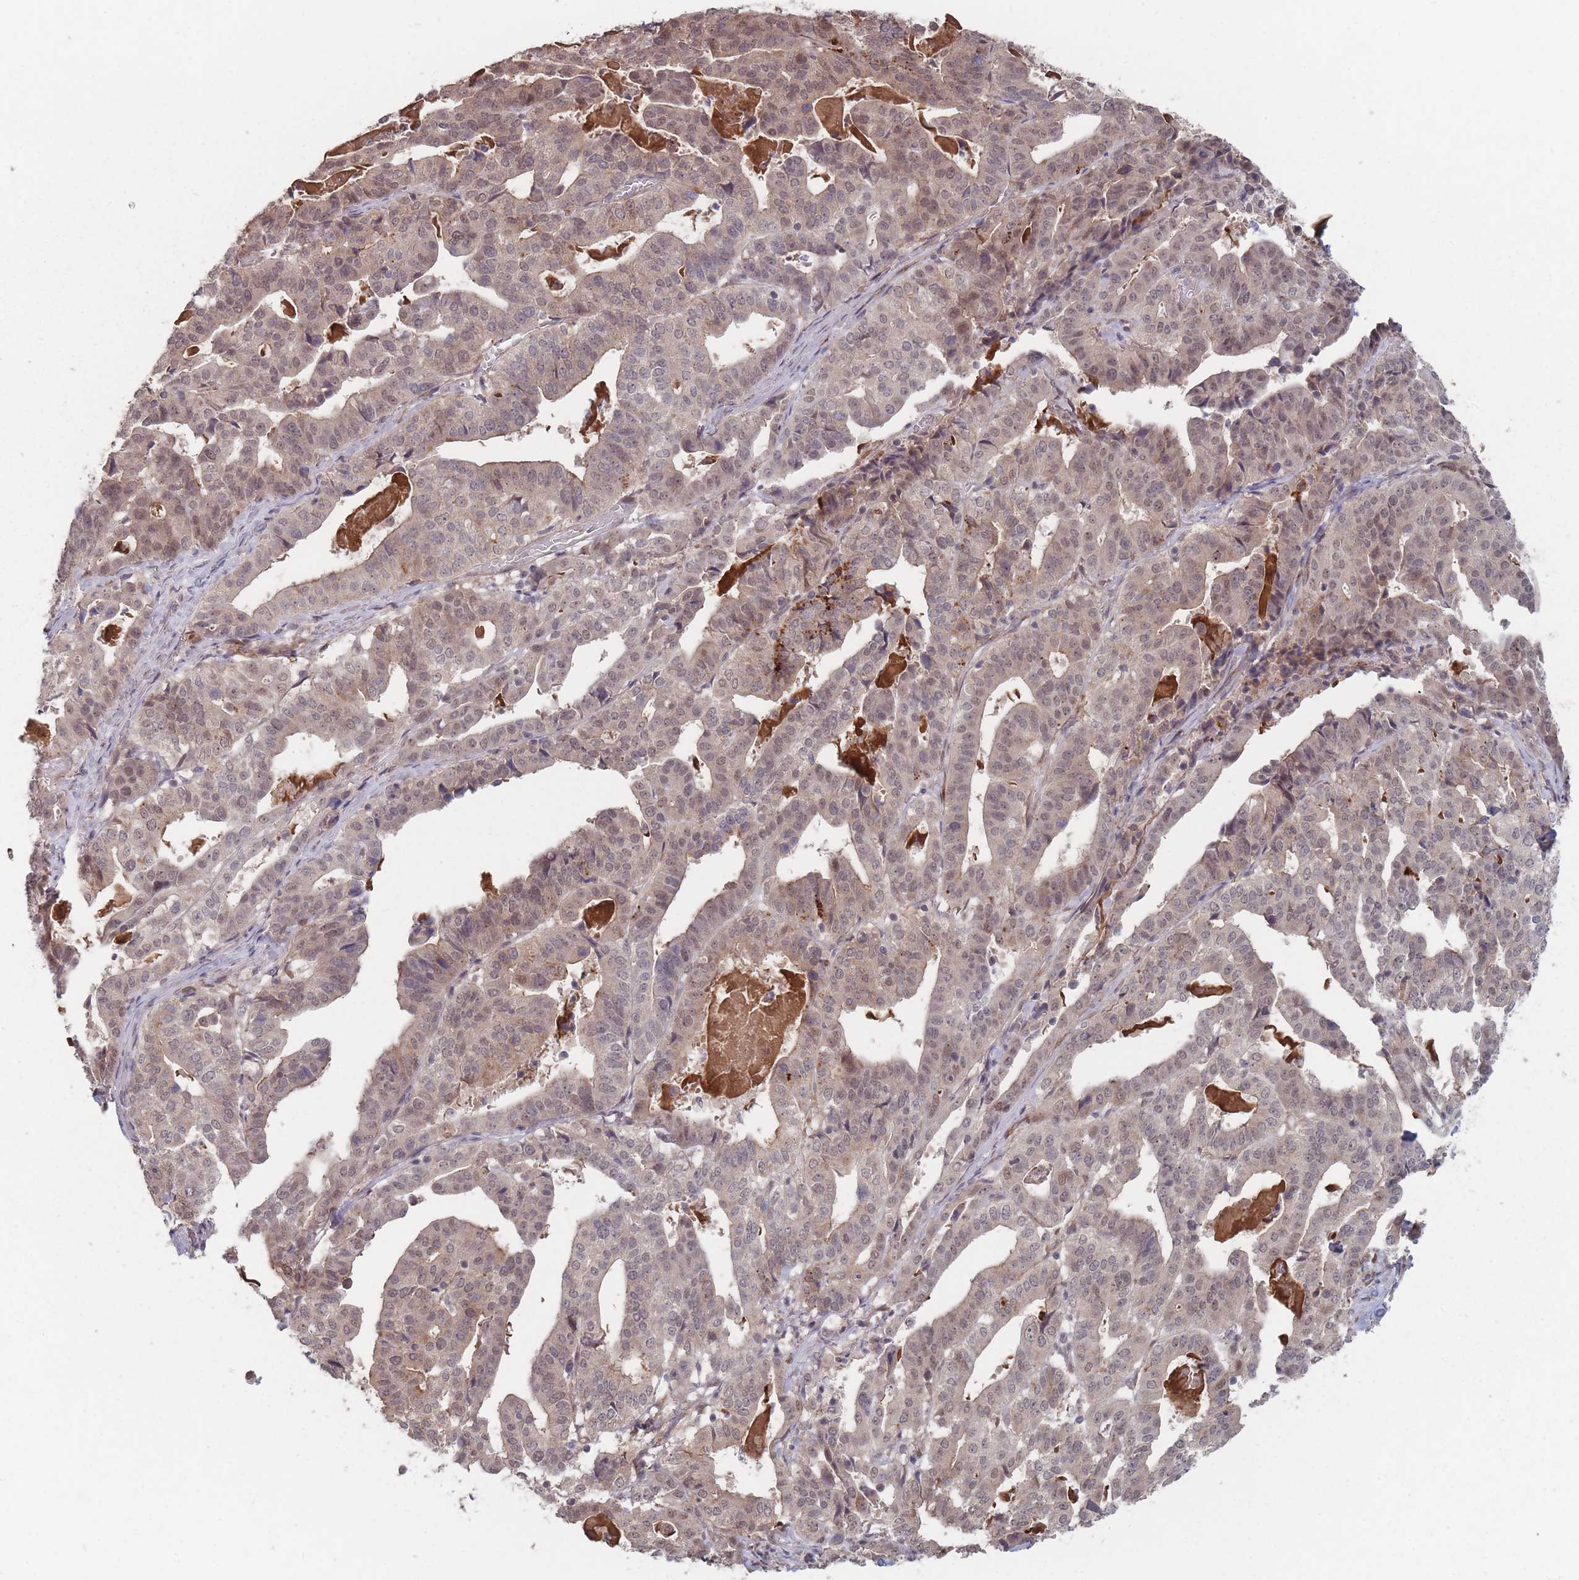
{"staining": {"intensity": "moderate", "quantity": "25%-75%", "location": "nuclear"}, "tissue": "stomach cancer", "cell_type": "Tumor cells", "image_type": "cancer", "snomed": [{"axis": "morphology", "description": "Adenocarcinoma, NOS"}, {"axis": "topography", "description": "Stomach"}], "caption": "Immunohistochemistry (DAB) staining of human adenocarcinoma (stomach) demonstrates moderate nuclear protein expression in about 25%-75% of tumor cells.", "gene": "CNTRL", "patient": {"sex": "male", "age": 48}}